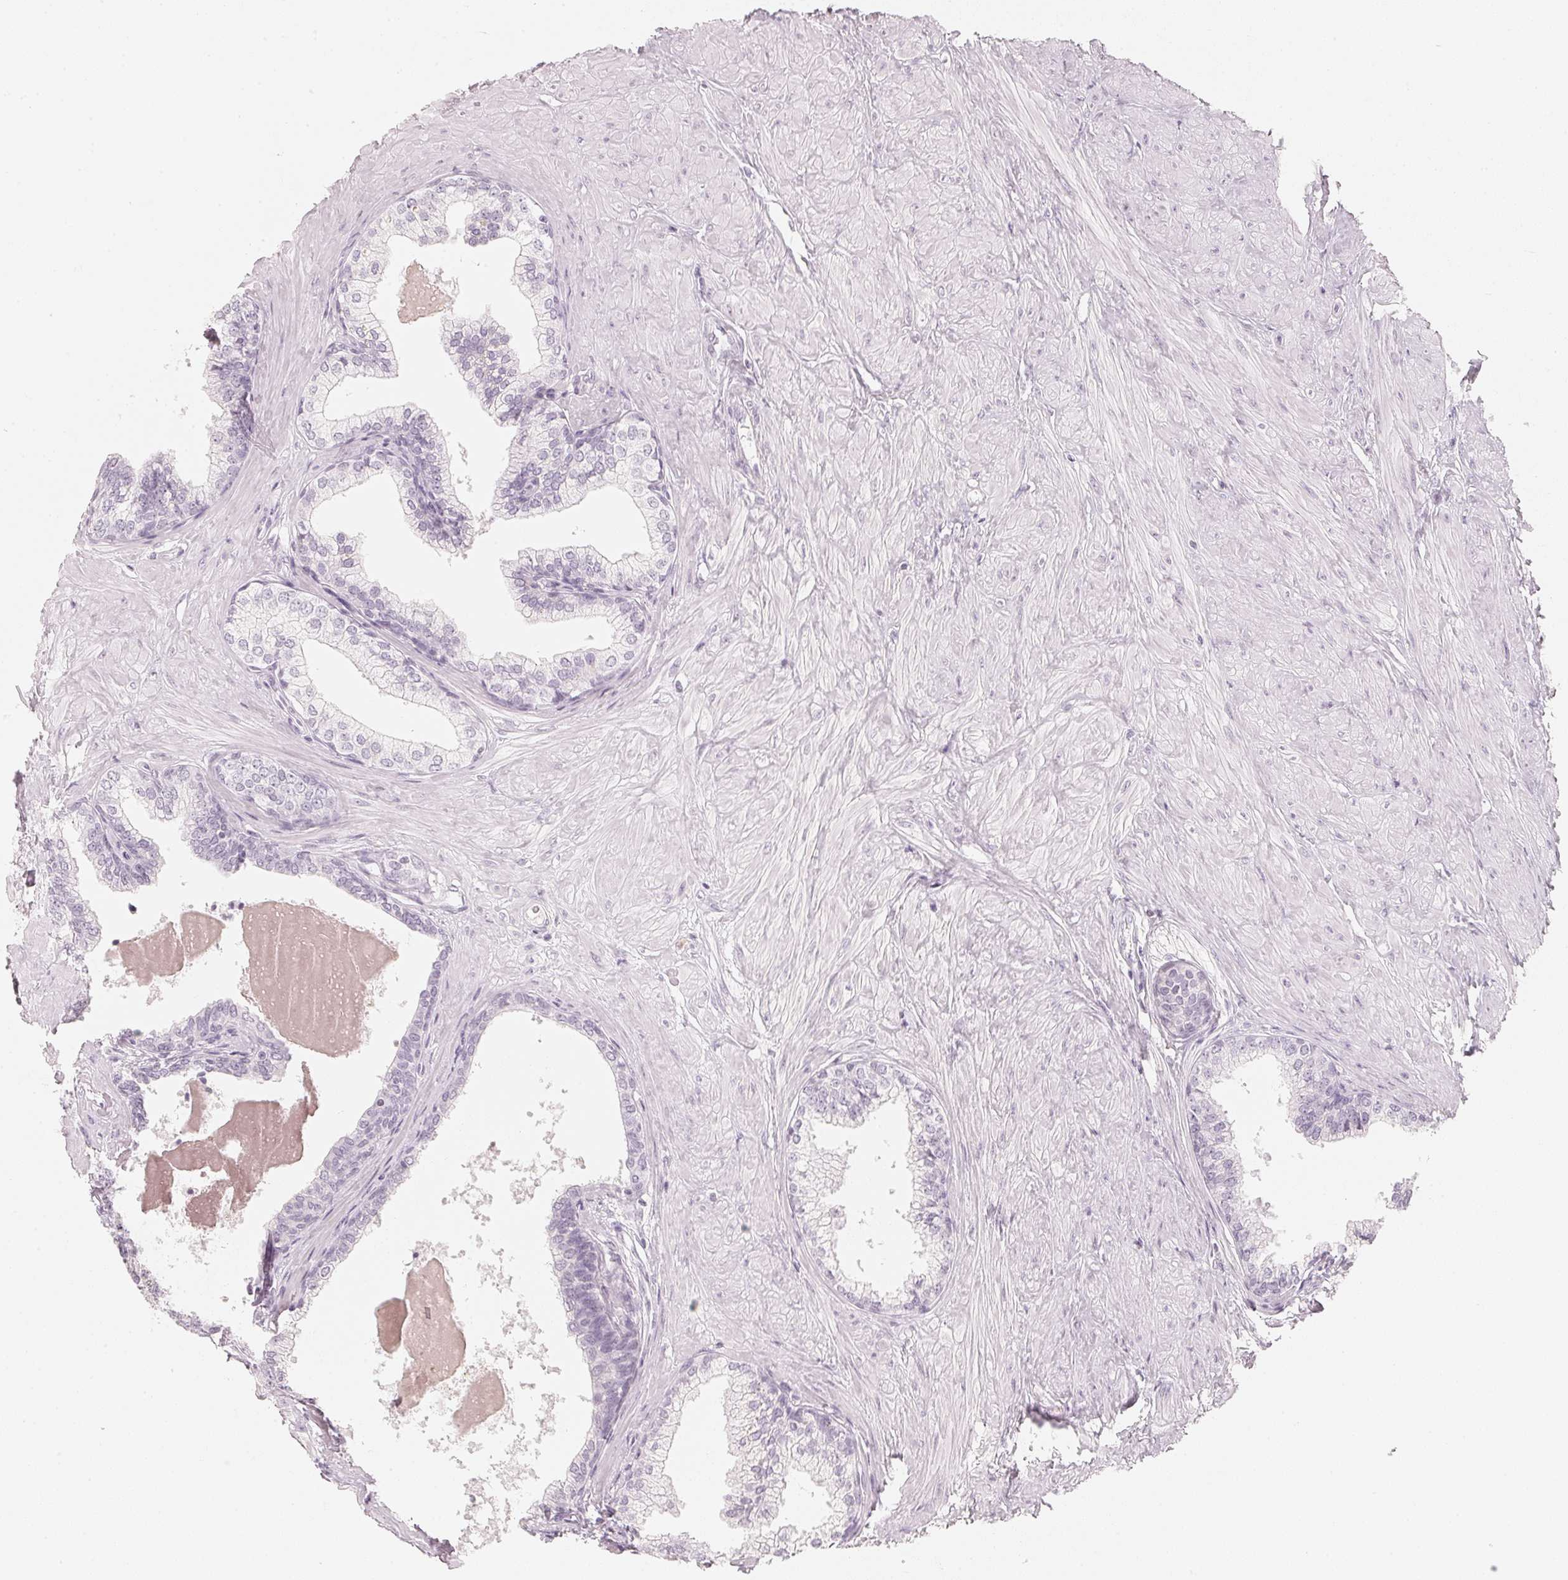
{"staining": {"intensity": "negative", "quantity": "none", "location": "none"}, "tissue": "prostate", "cell_type": "Glandular cells", "image_type": "normal", "snomed": [{"axis": "morphology", "description": "Normal tissue, NOS"}, {"axis": "topography", "description": "Prostate"}, {"axis": "topography", "description": "Peripheral nerve tissue"}], "caption": "Prostate stained for a protein using immunohistochemistry (IHC) shows no positivity glandular cells.", "gene": "SLC22A8", "patient": {"sex": "male", "age": 55}}